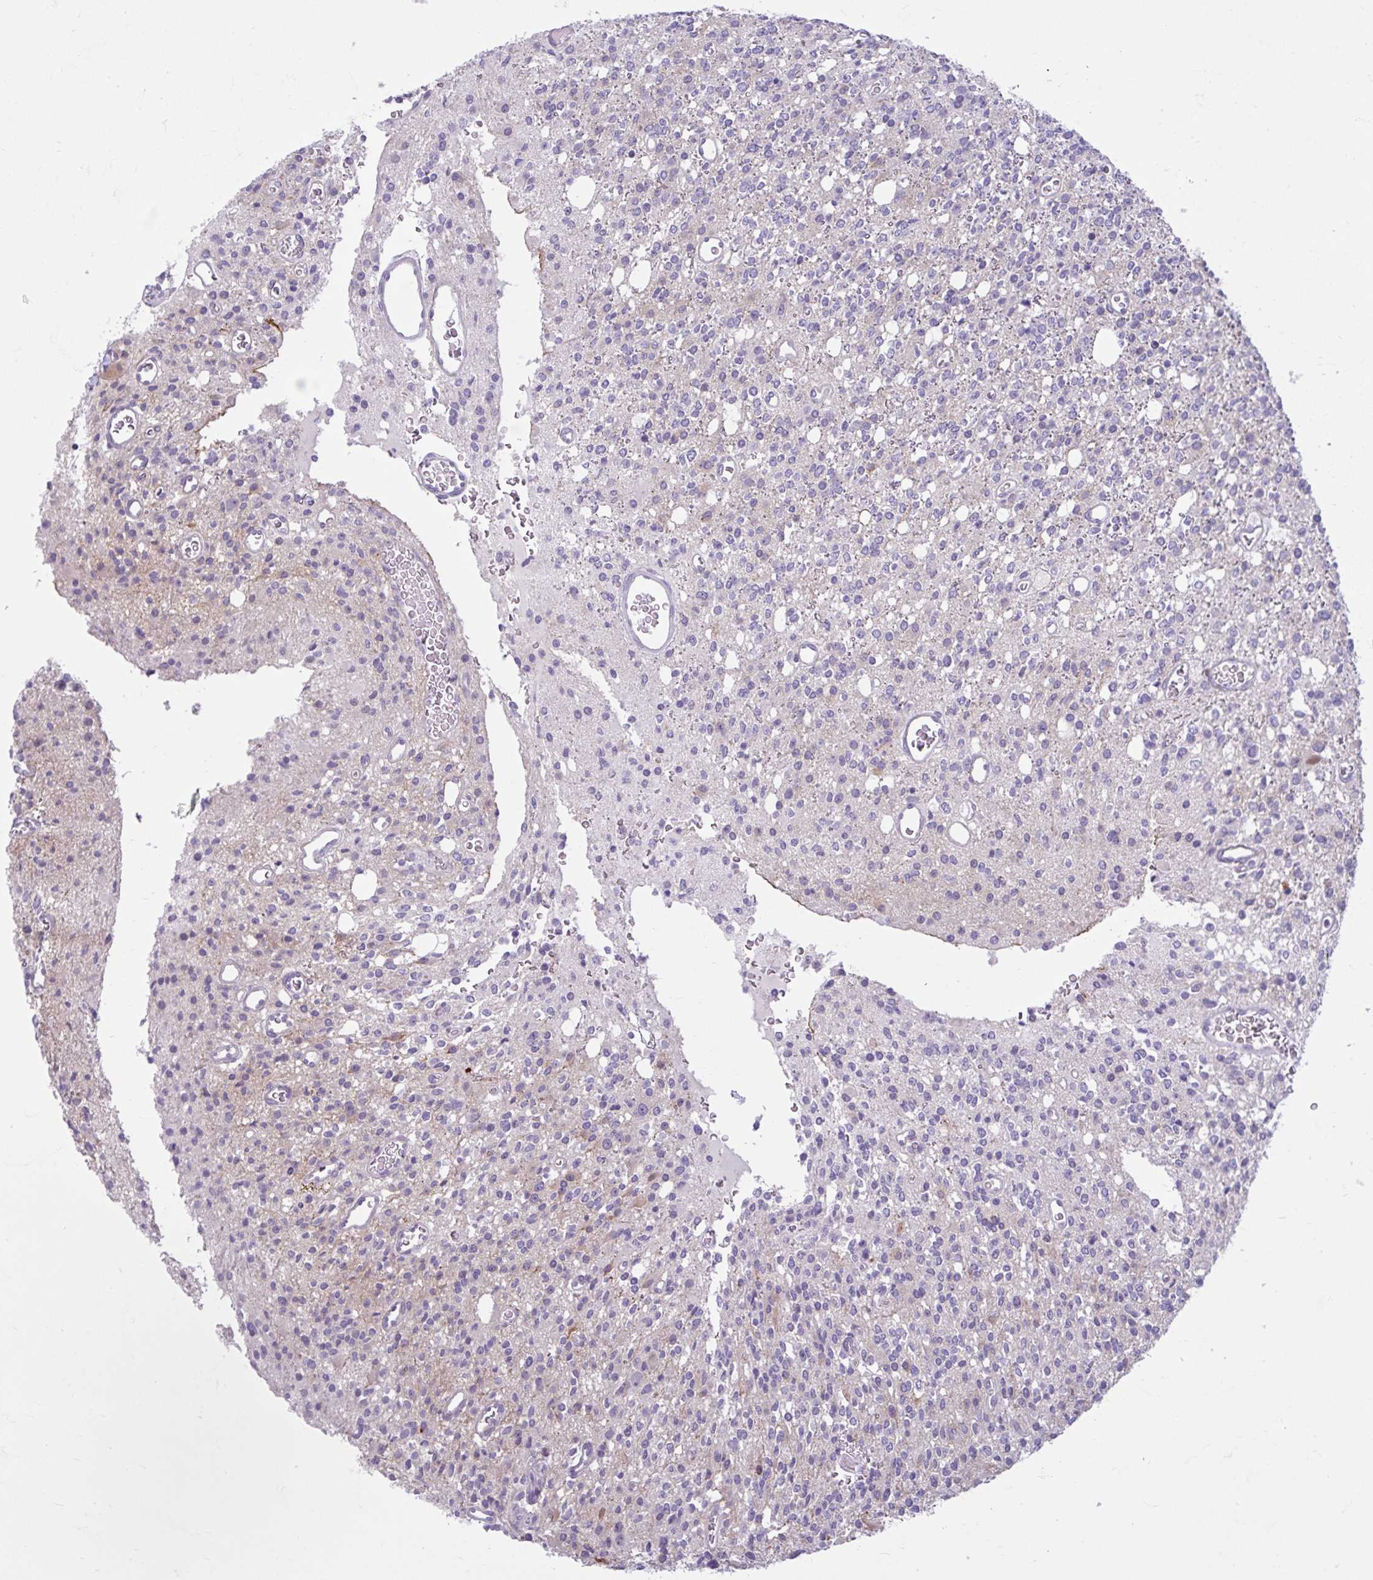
{"staining": {"intensity": "negative", "quantity": "none", "location": "none"}, "tissue": "glioma", "cell_type": "Tumor cells", "image_type": "cancer", "snomed": [{"axis": "morphology", "description": "Glioma, malignant, High grade"}, {"axis": "topography", "description": "Brain"}], "caption": "The micrograph shows no significant positivity in tumor cells of glioma.", "gene": "FAM153A", "patient": {"sex": "male", "age": 34}}